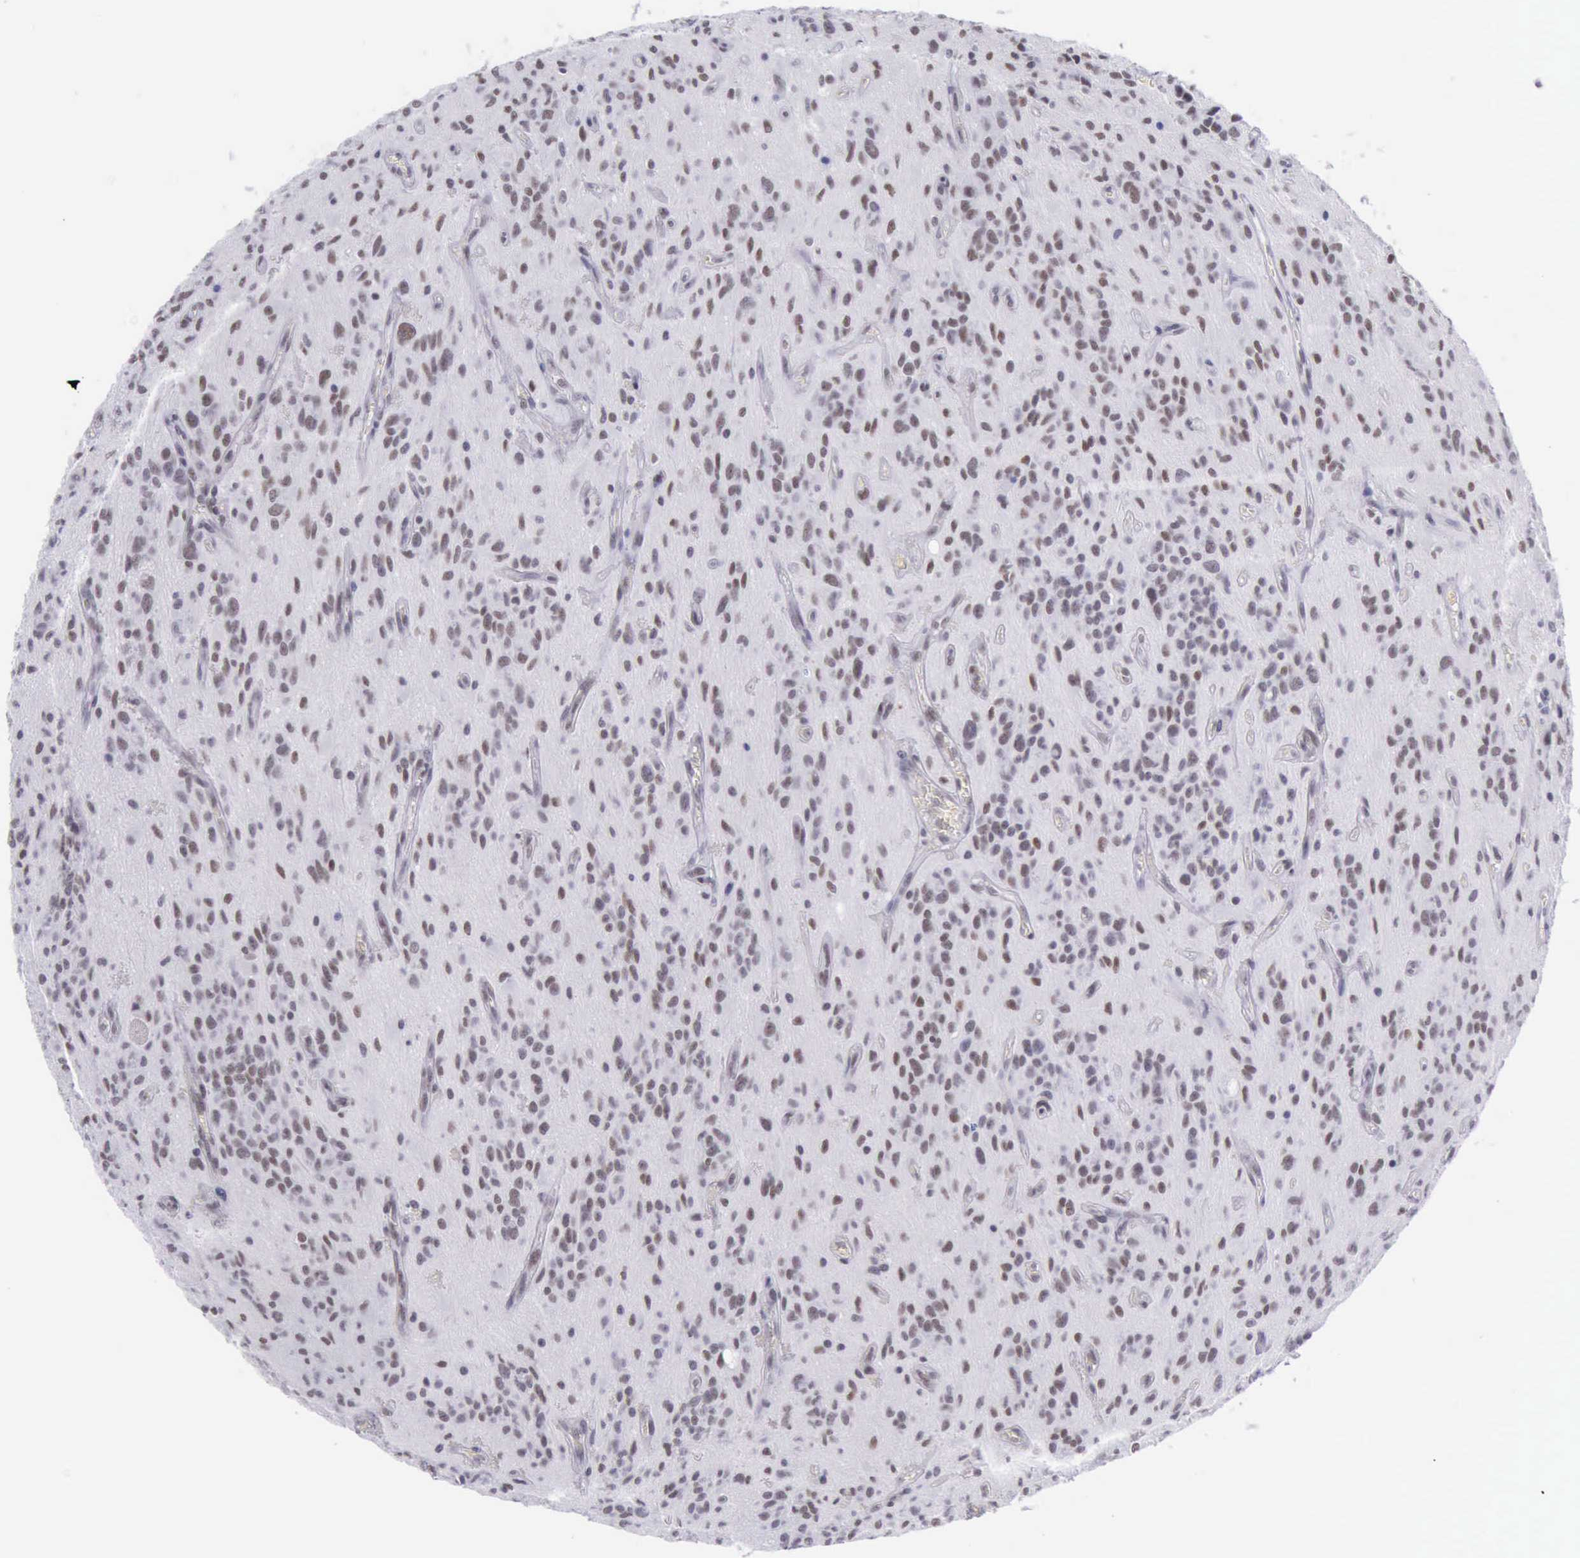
{"staining": {"intensity": "weak", "quantity": "25%-75%", "location": "nuclear"}, "tissue": "glioma", "cell_type": "Tumor cells", "image_type": "cancer", "snomed": [{"axis": "morphology", "description": "Glioma, malignant, Low grade"}, {"axis": "topography", "description": "Brain"}], "caption": "The image exhibits a brown stain indicating the presence of a protein in the nuclear of tumor cells in glioma.", "gene": "EP300", "patient": {"sex": "female", "age": 15}}